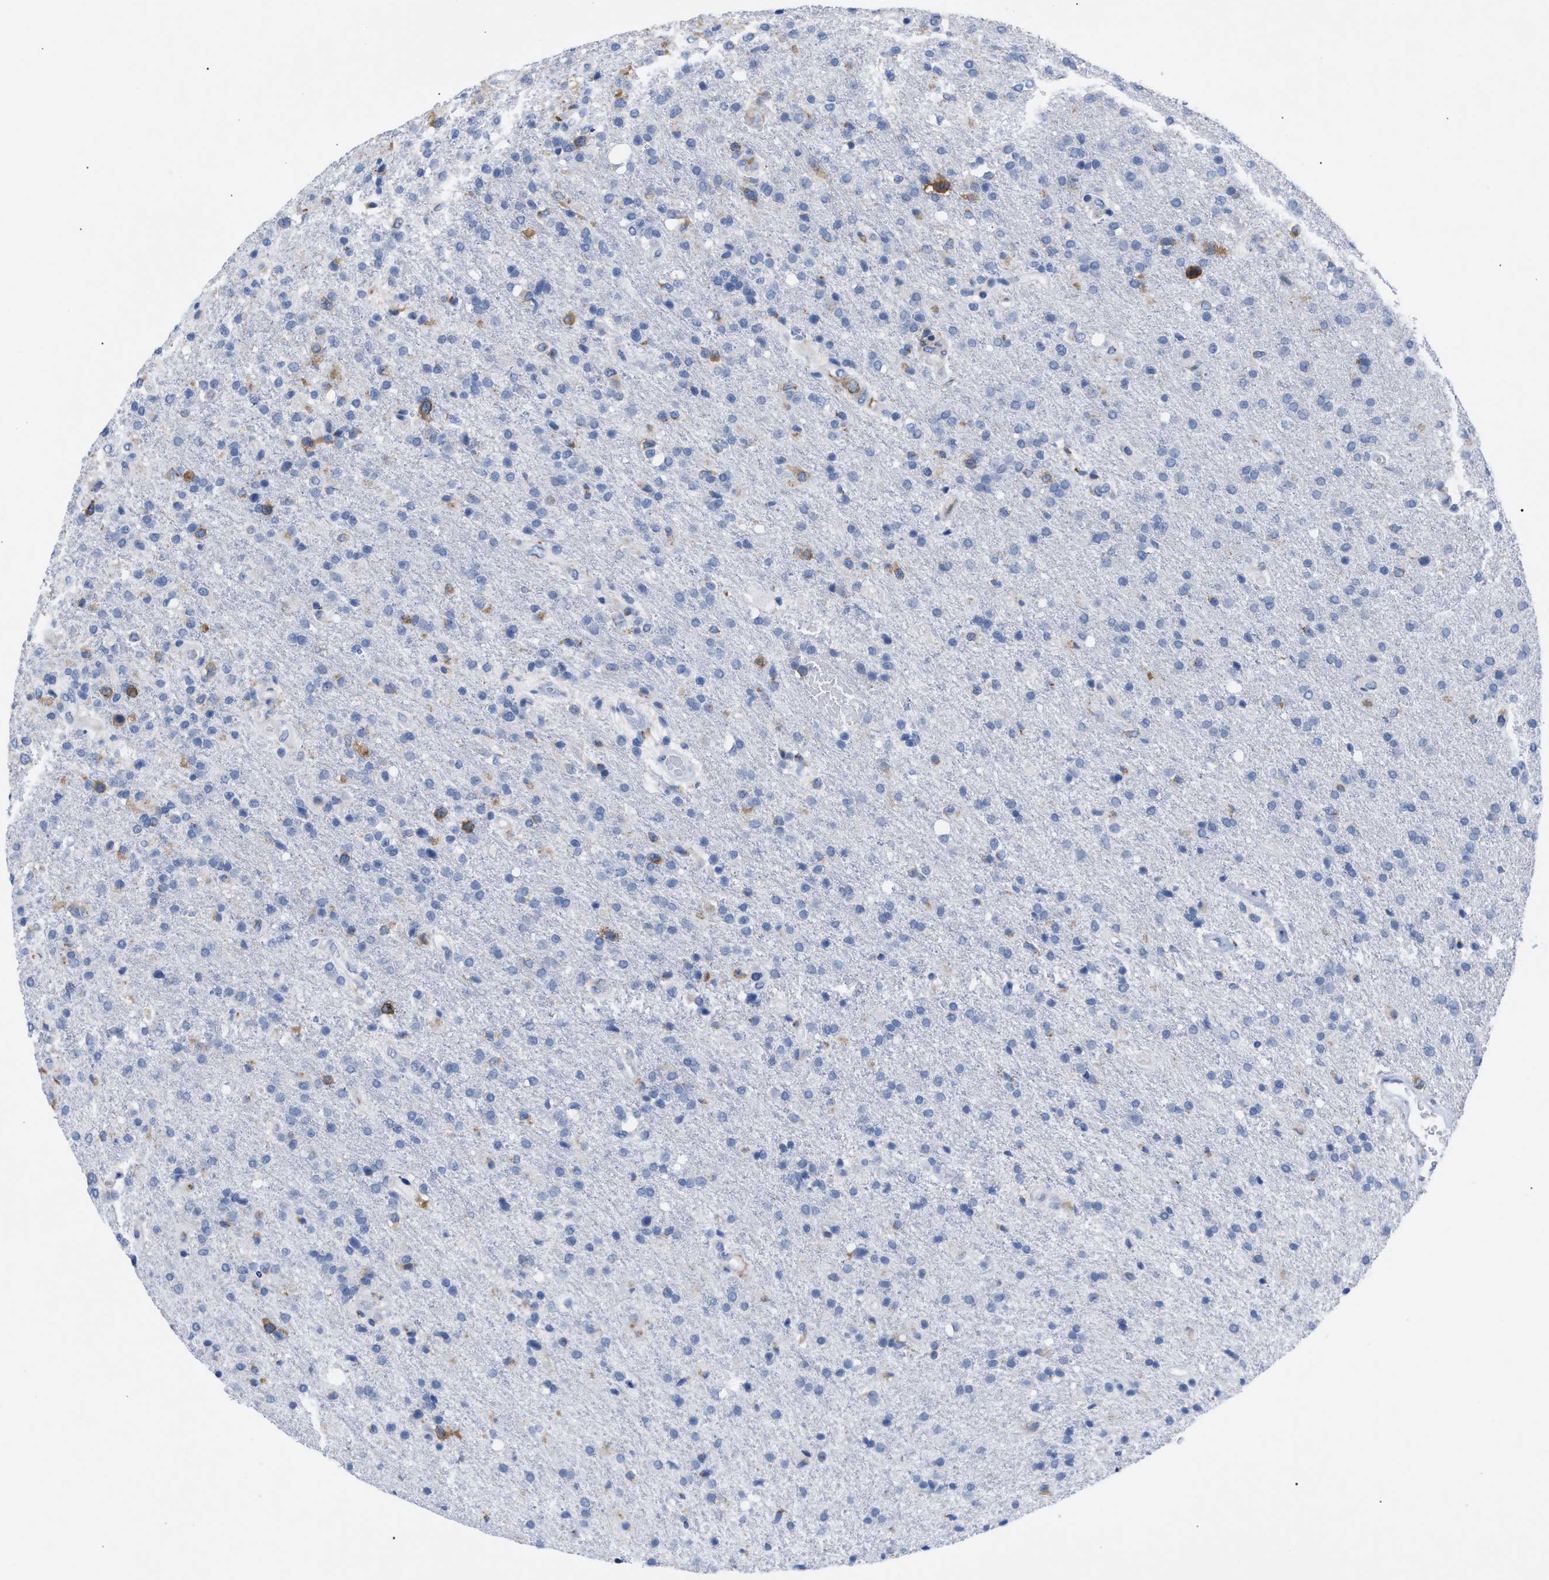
{"staining": {"intensity": "moderate", "quantity": "<25%", "location": "cytoplasmic/membranous"}, "tissue": "glioma", "cell_type": "Tumor cells", "image_type": "cancer", "snomed": [{"axis": "morphology", "description": "Glioma, malignant, High grade"}, {"axis": "topography", "description": "Brain"}], "caption": "Immunohistochemistry (IHC) (DAB (3,3'-diaminobenzidine)) staining of glioma shows moderate cytoplasmic/membranous protein positivity in approximately <25% of tumor cells. The staining was performed using DAB to visualize the protein expression in brown, while the nuclei were stained in blue with hematoxylin (Magnification: 20x).", "gene": "TACC3", "patient": {"sex": "male", "age": 72}}